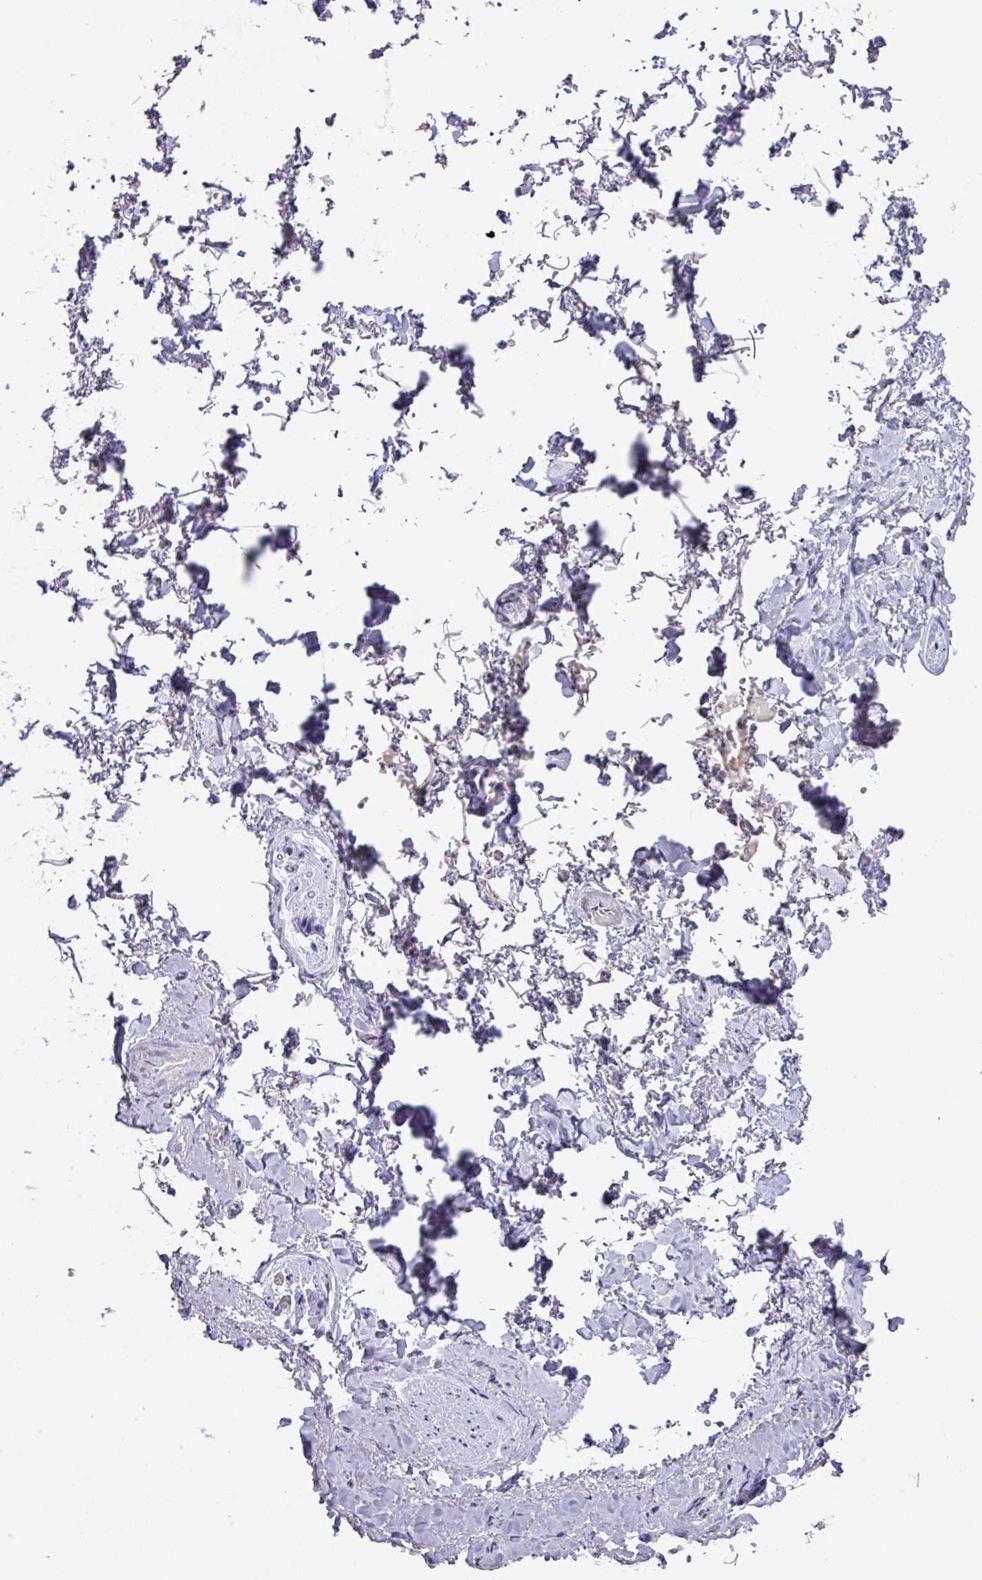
{"staining": {"intensity": "negative", "quantity": "none", "location": "none"}, "tissue": "adipose tissue", "cell_type": "Adipocytes", "image_type": "normal", "snomed": [{"axis": "morphology", "description": "Normal tissue, NOS"}, {"axis": "topography", "description": "Vulva"}, {"axis": "topography", "description": "Vagina"}, {"axis": "topography", "description": "Peripheral nerve tissue"}], "caption": "Photomicrograph shows no protein positivity in adipocytes of normal adipose tissue. (Brightfield microscopy of DAB (3,3'-diaminobenzidine) IHC at high magnification).", "gene": "MT", "patient": {"sex": "female", "age": 66}}